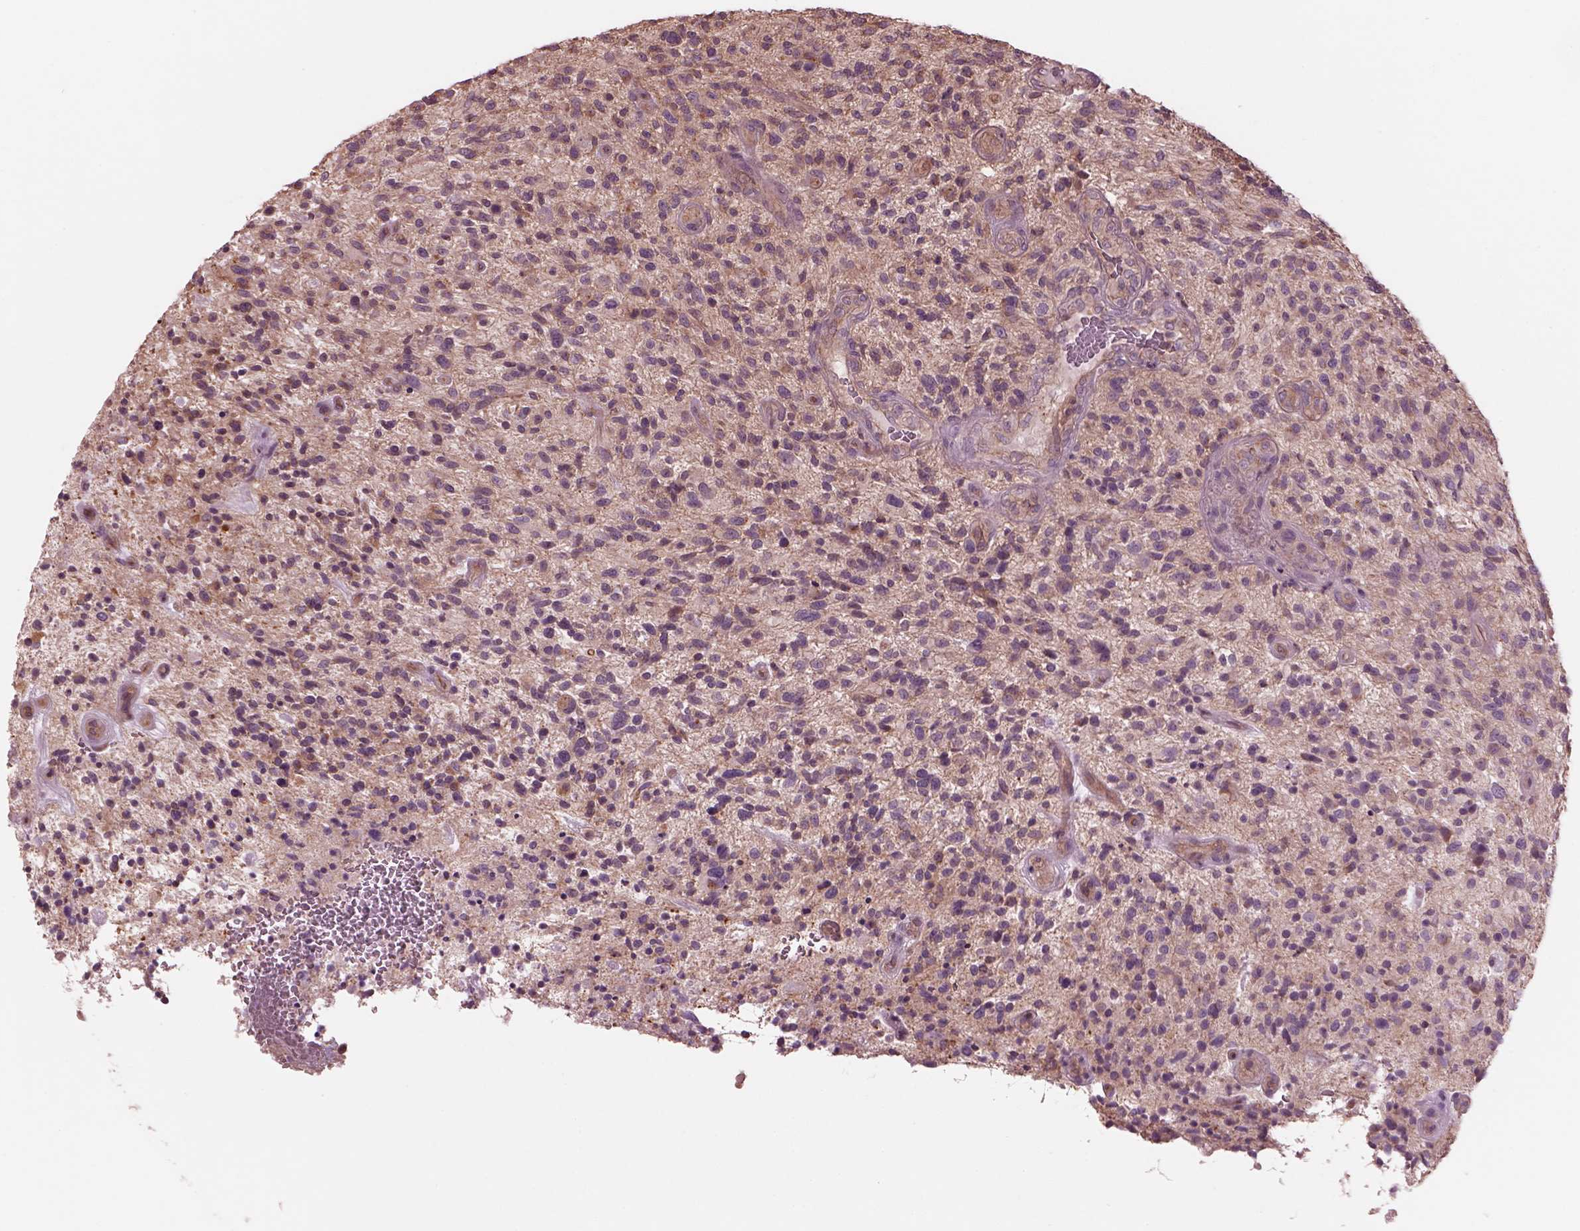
{"staining": {"intensity": "negative", "quantity": "none", "location": "none"}, "tissue": "glioma", "cell_type": "Tumor cells", "image_type": "cancer", "snomed": [{"axis": "morphology", "description": "Glioma, malignant, High grade"}, {"axis": "topography", "description": "Brain"}], "caption": "IHC photomicrograph of neoplastic tissue: human malignant glioma (high-grade) stained with DAB (3,3'-diaminobenzidine) reveals no significant protein positivity in tumor cells.", "gene": "STK33", "patient": {"sex": "male", "age": 47}}